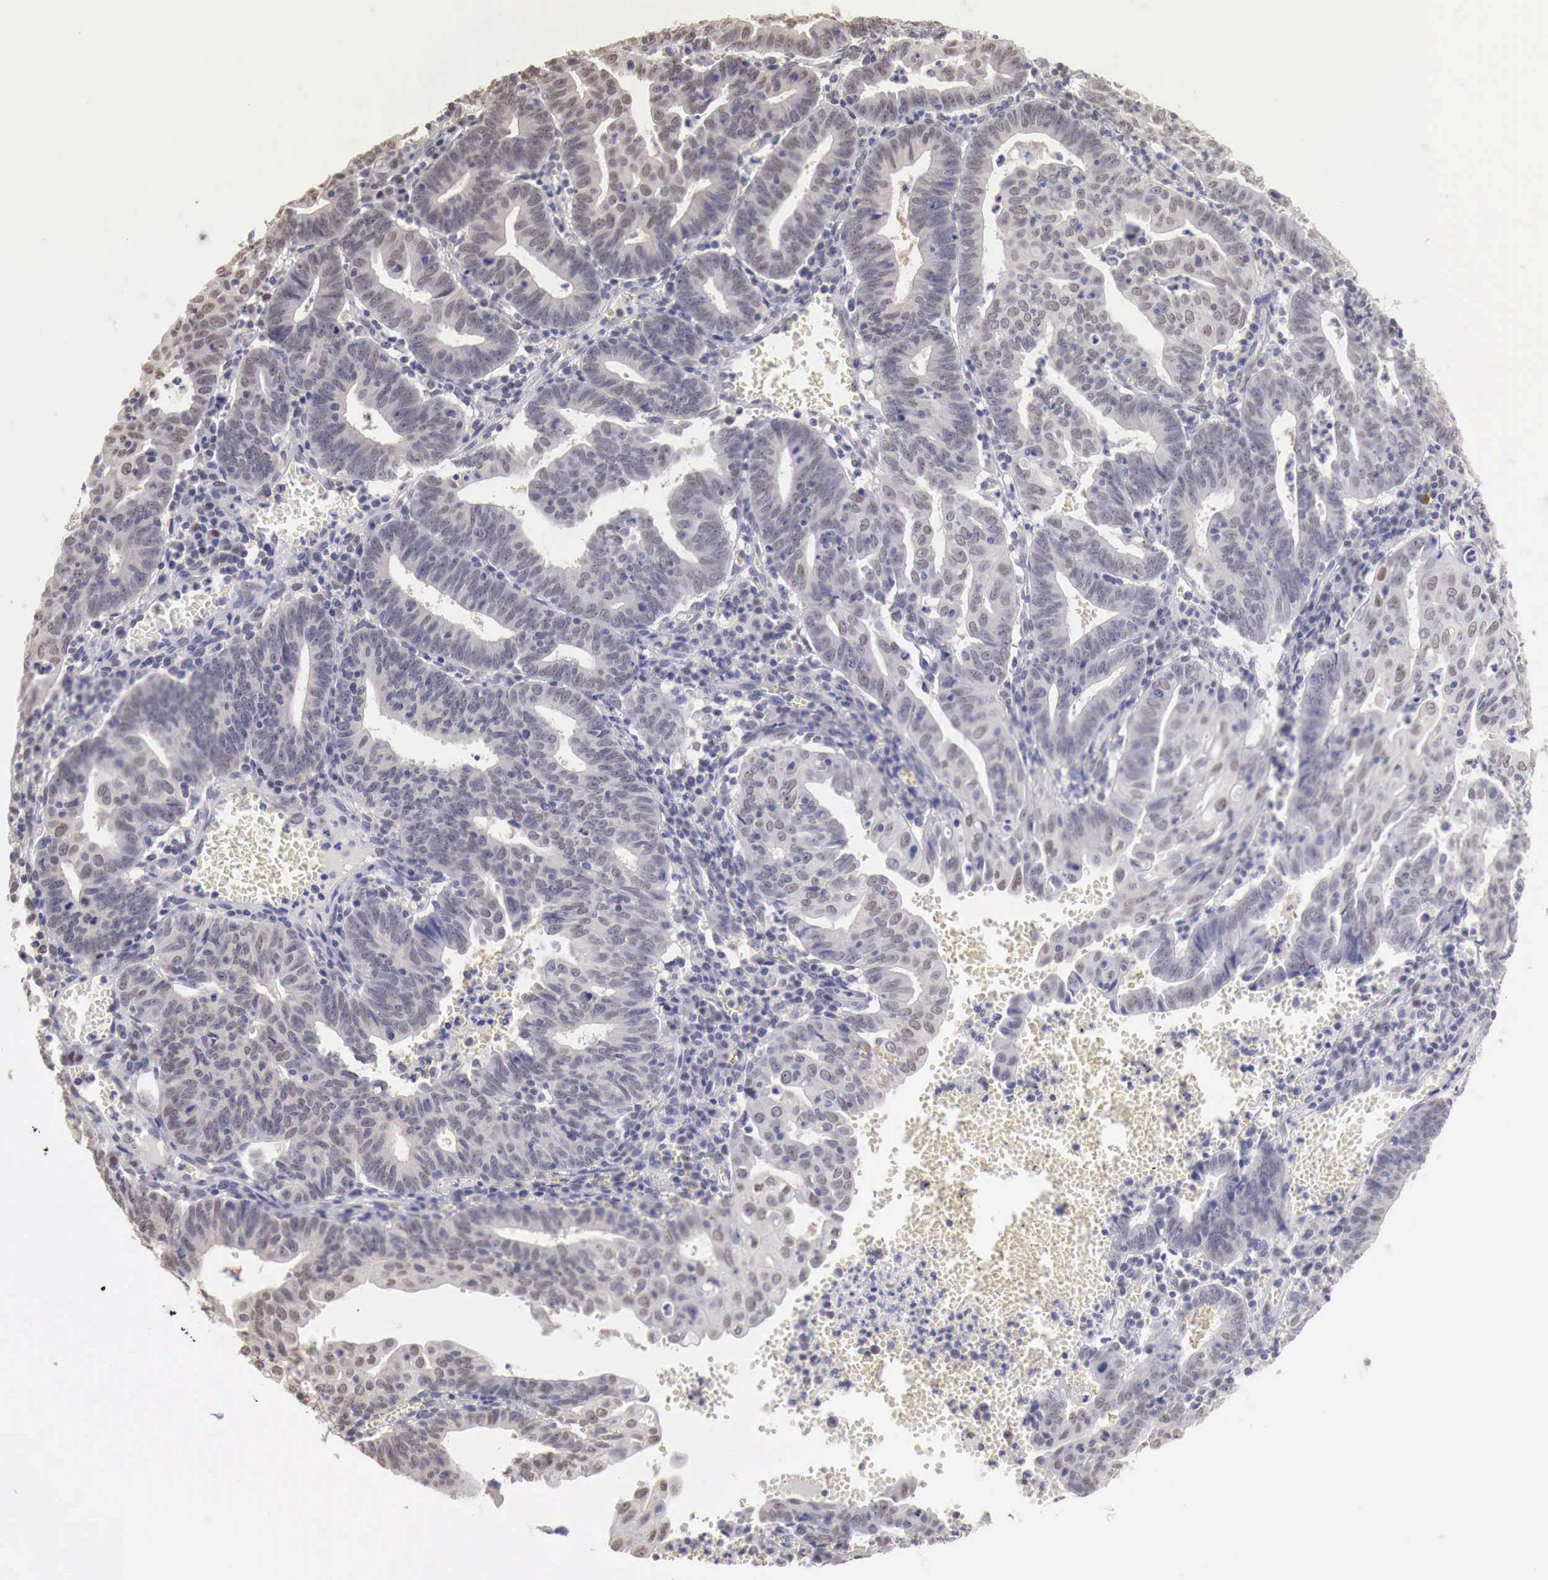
{"staining": {"intensity": "weak", "quantity": "<25%", "location": "nuclear"}, "tissue": "endometrial cancer", "cell_type": "Tumor cells", "image_type": "cancer", "snomed": [{"axis": "morphology", "description": "Adenocarcinoma, NOS"}, {"axis": "topography", "description": "Endometrium"}], "caption": "Endometrial adenocarcinoma was stained to show a protein in brown. There is no significant expression in tumor cells.", "gene": "UBA1", "patient": {"sex": "female", "age": 60}}